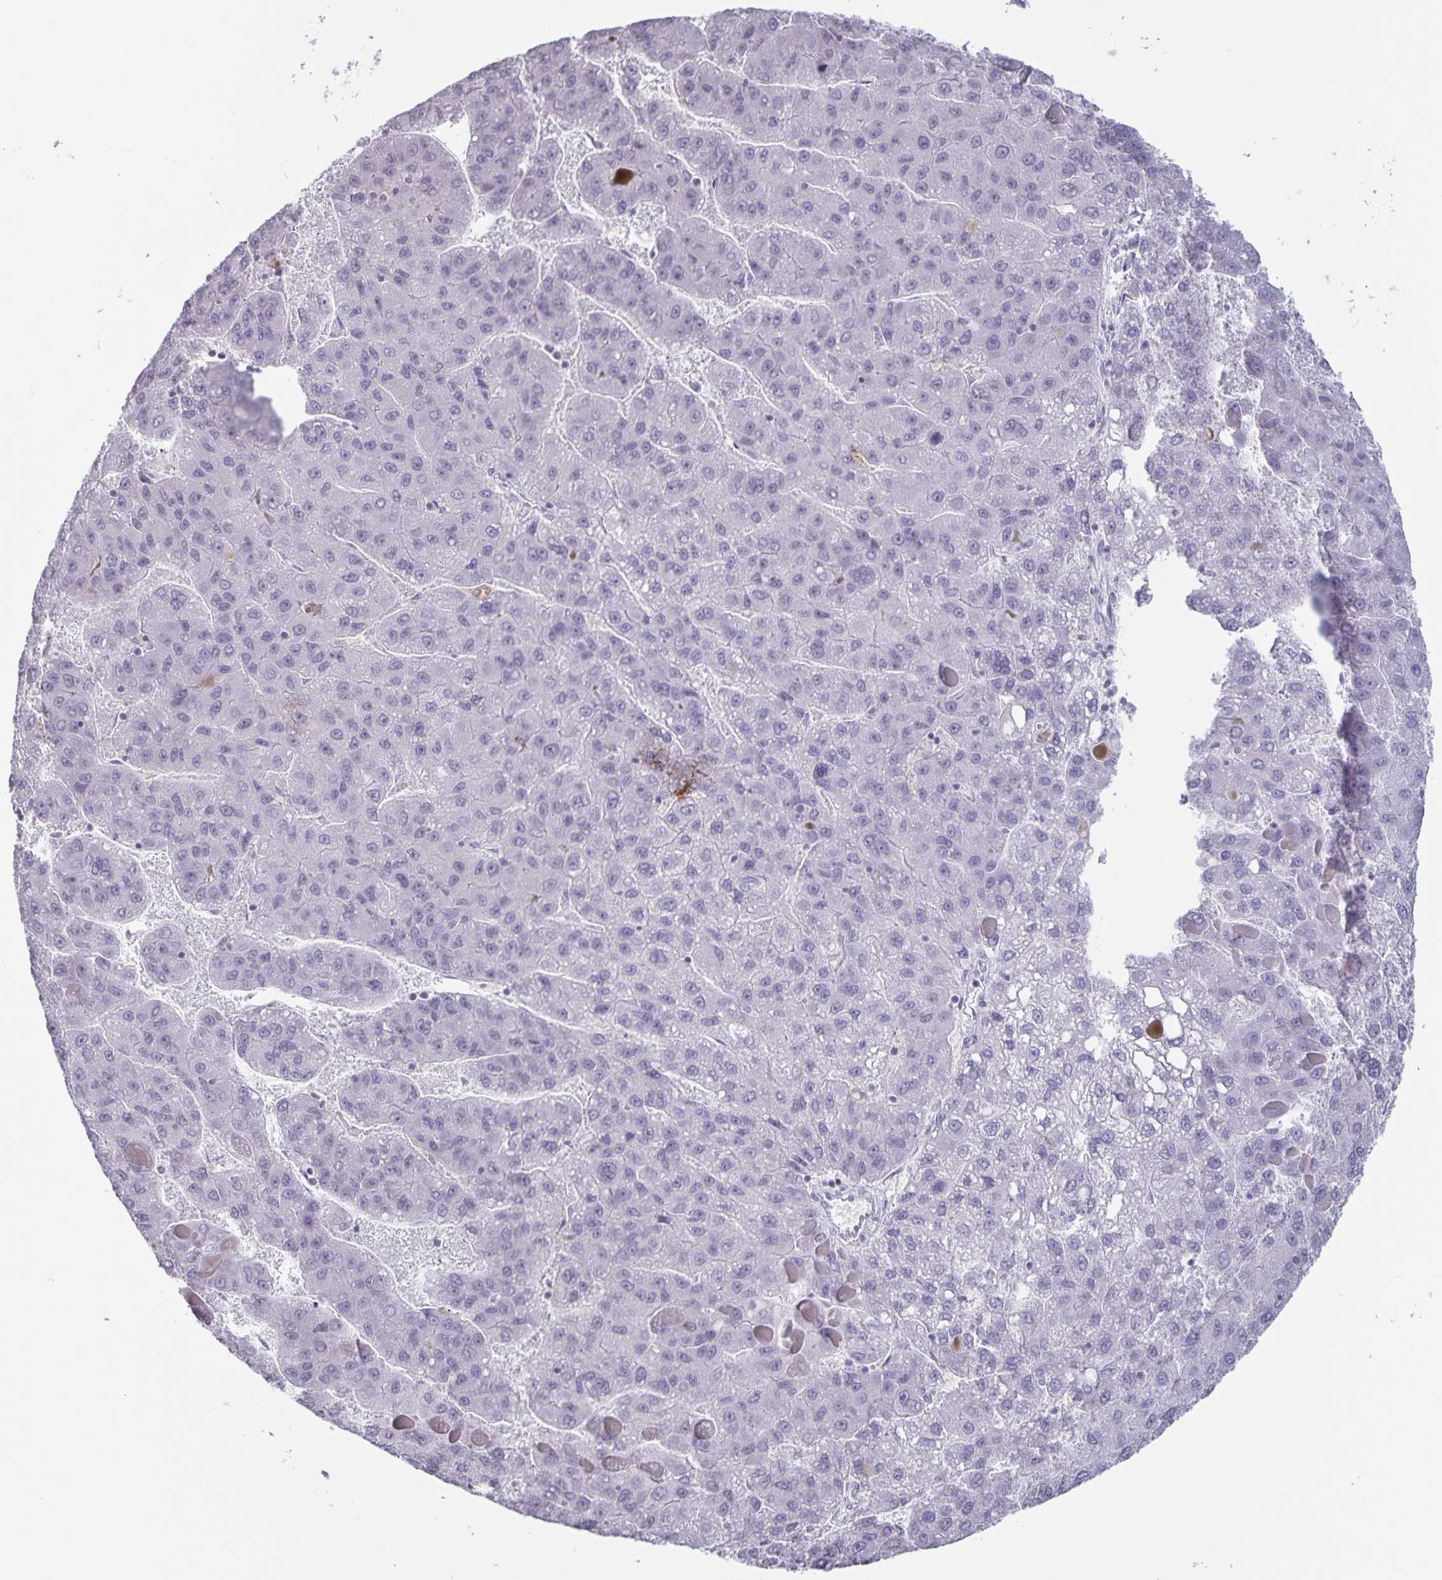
{"staining": {"intensity": "negative", "quantity": "none", "location": "none"}, "tissue": "liver cancer", "cell_type": "Tumor cells", "image_type": "cancer", "snomed": [{"axis": "morphology", "description": "Carcinoma, Hepatocellular, NOS"}, {"axis": "topography", "description": "Liver"}], "caption": "Immunohistochemistry image of human liver cancer stained for a protein (brown), which exhibits no positivity in tumor cells.", "gene": "AQP4", "patient": {"sex": "female", "age": 82}}